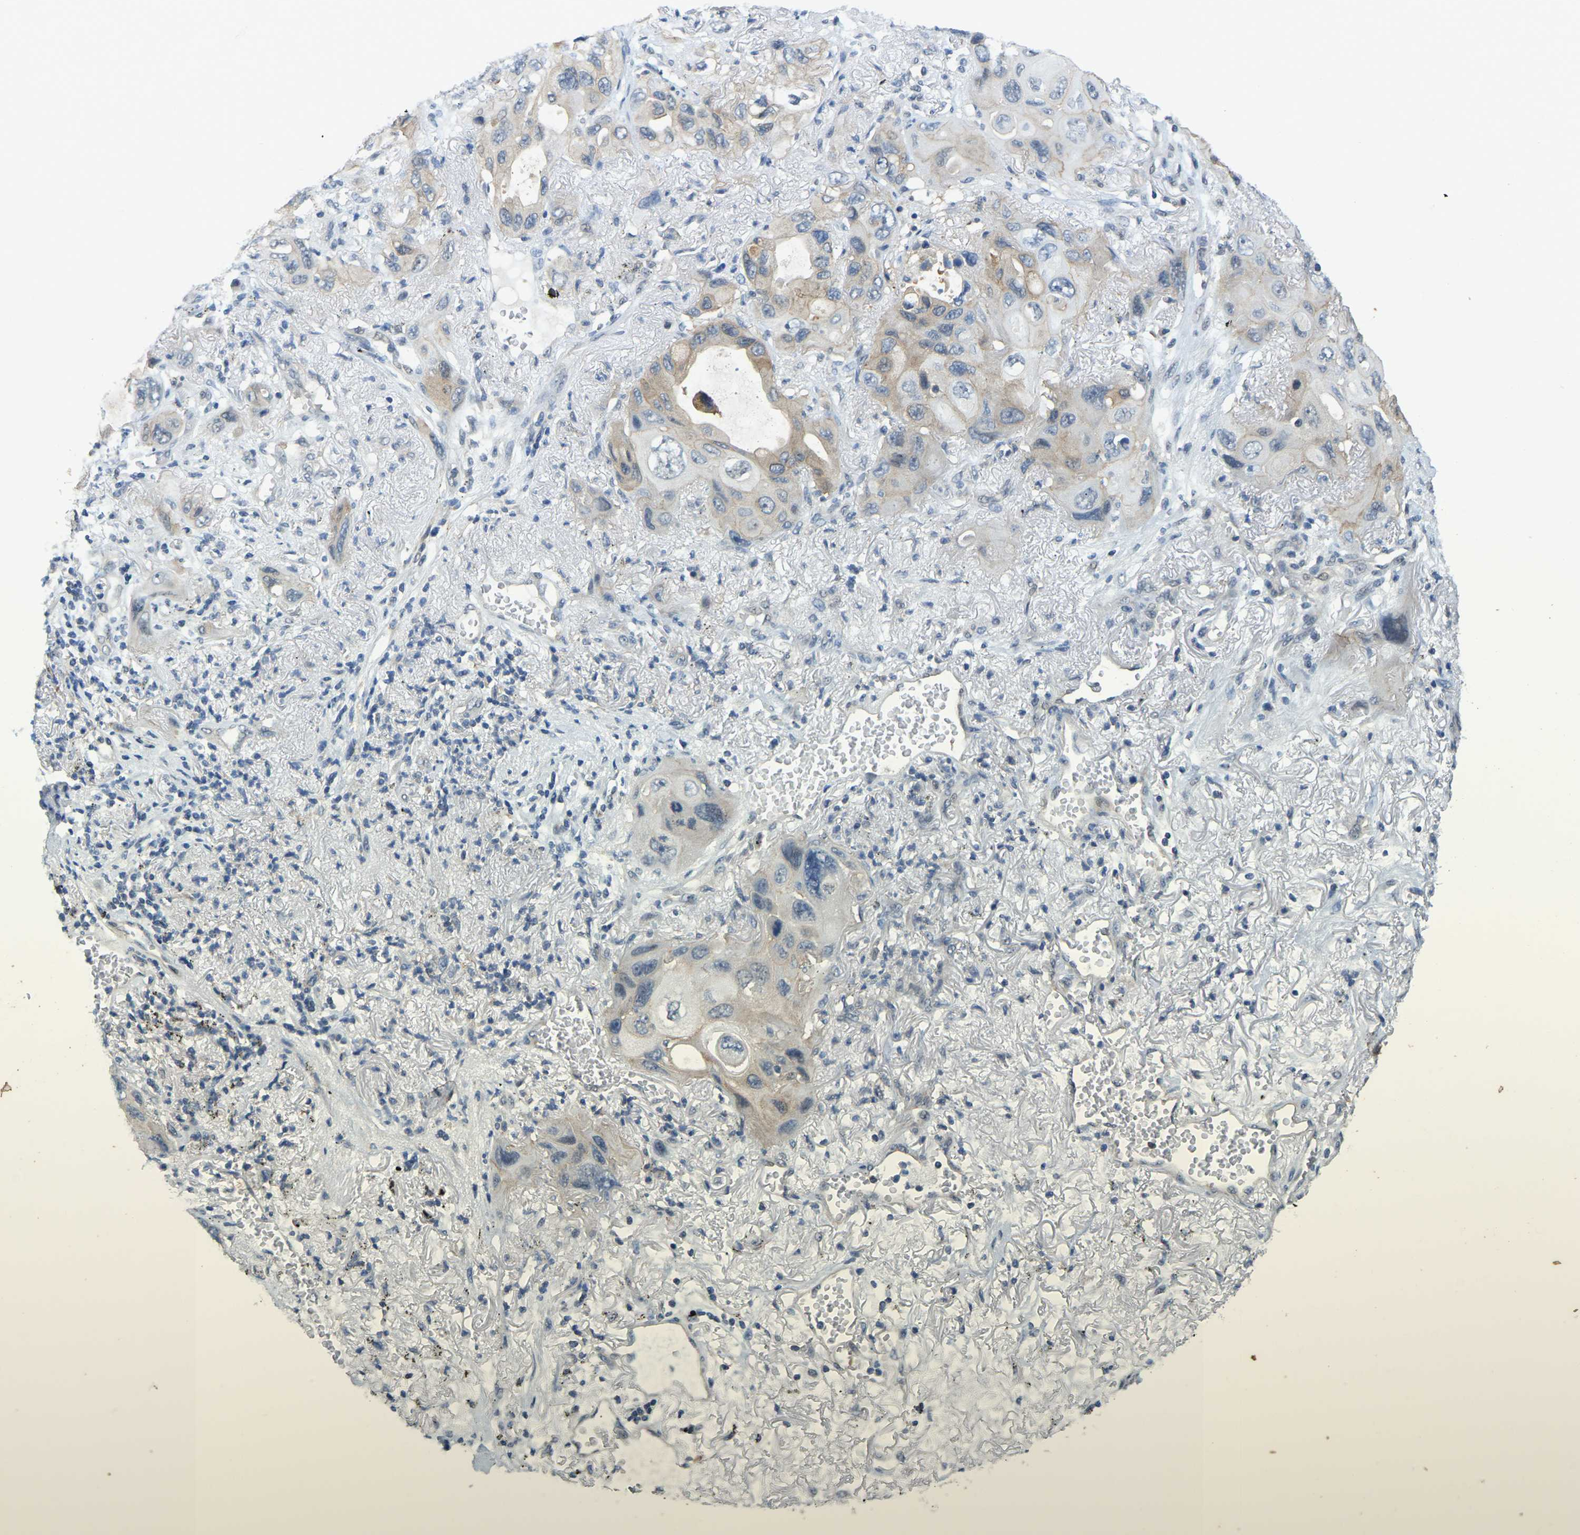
{"staining": {"intensity": "weak", "quantity": "<25%", "location": "cytoplasmic/membranous"}, "tissue": "lung cancer", "cell_type": "Tumor cells", "image_type": "cancer", "snomed": [{"axis": "morphology", "description": "Squamous cell carcinoma, NOS"}, {"axis": "topography", "description": "Lung"}], "caption": "This is an immunohistochemistry micrograph of lung cancer. There is no positivity in tumor cells.", "gene": "AHNAK", "patient": {"sex": "female", "age": 73}}